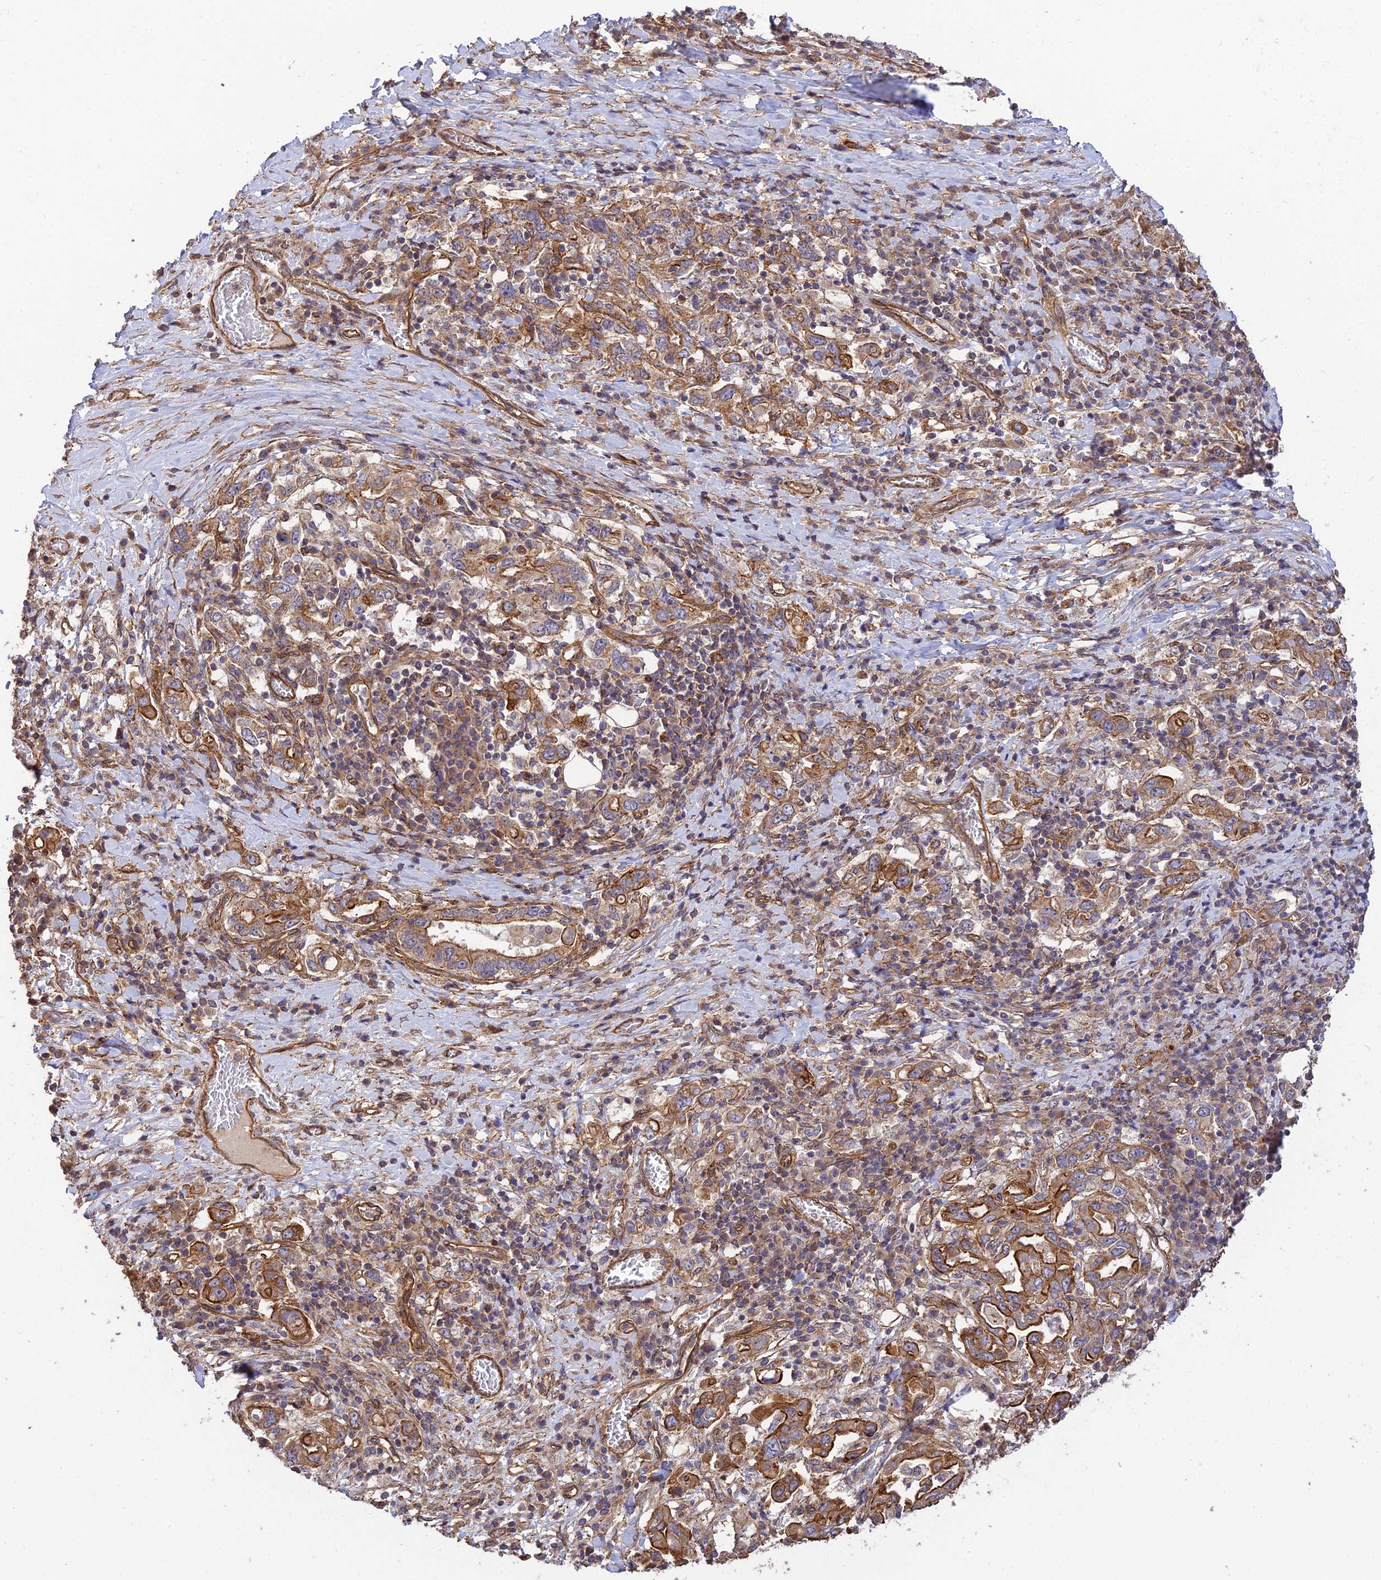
{"staining": {"intensity": "moderate", "quantity": ">75%", "location": "cytoplasmic/membranous"}, "tissue": "stomach cancer", "cell_type": "Tumor cells", "image_type": "cancer", "snomed": [{"axis": "morphology", "description": "Adenocarcinoma, NOS"}, {"axis": "topography", "description": "Stomach, upper"}, {"axis": "topography", "description": "Stomach"}], "caption": "High-power microscopy captured an IHC image of stomach adenocarcinoma, revealing moderate cytoplasmic/membranous positivity in approximately >75% of tumor cells.", "gene": "HOMER2", "patient": {"sex": "male", "age": 62}}